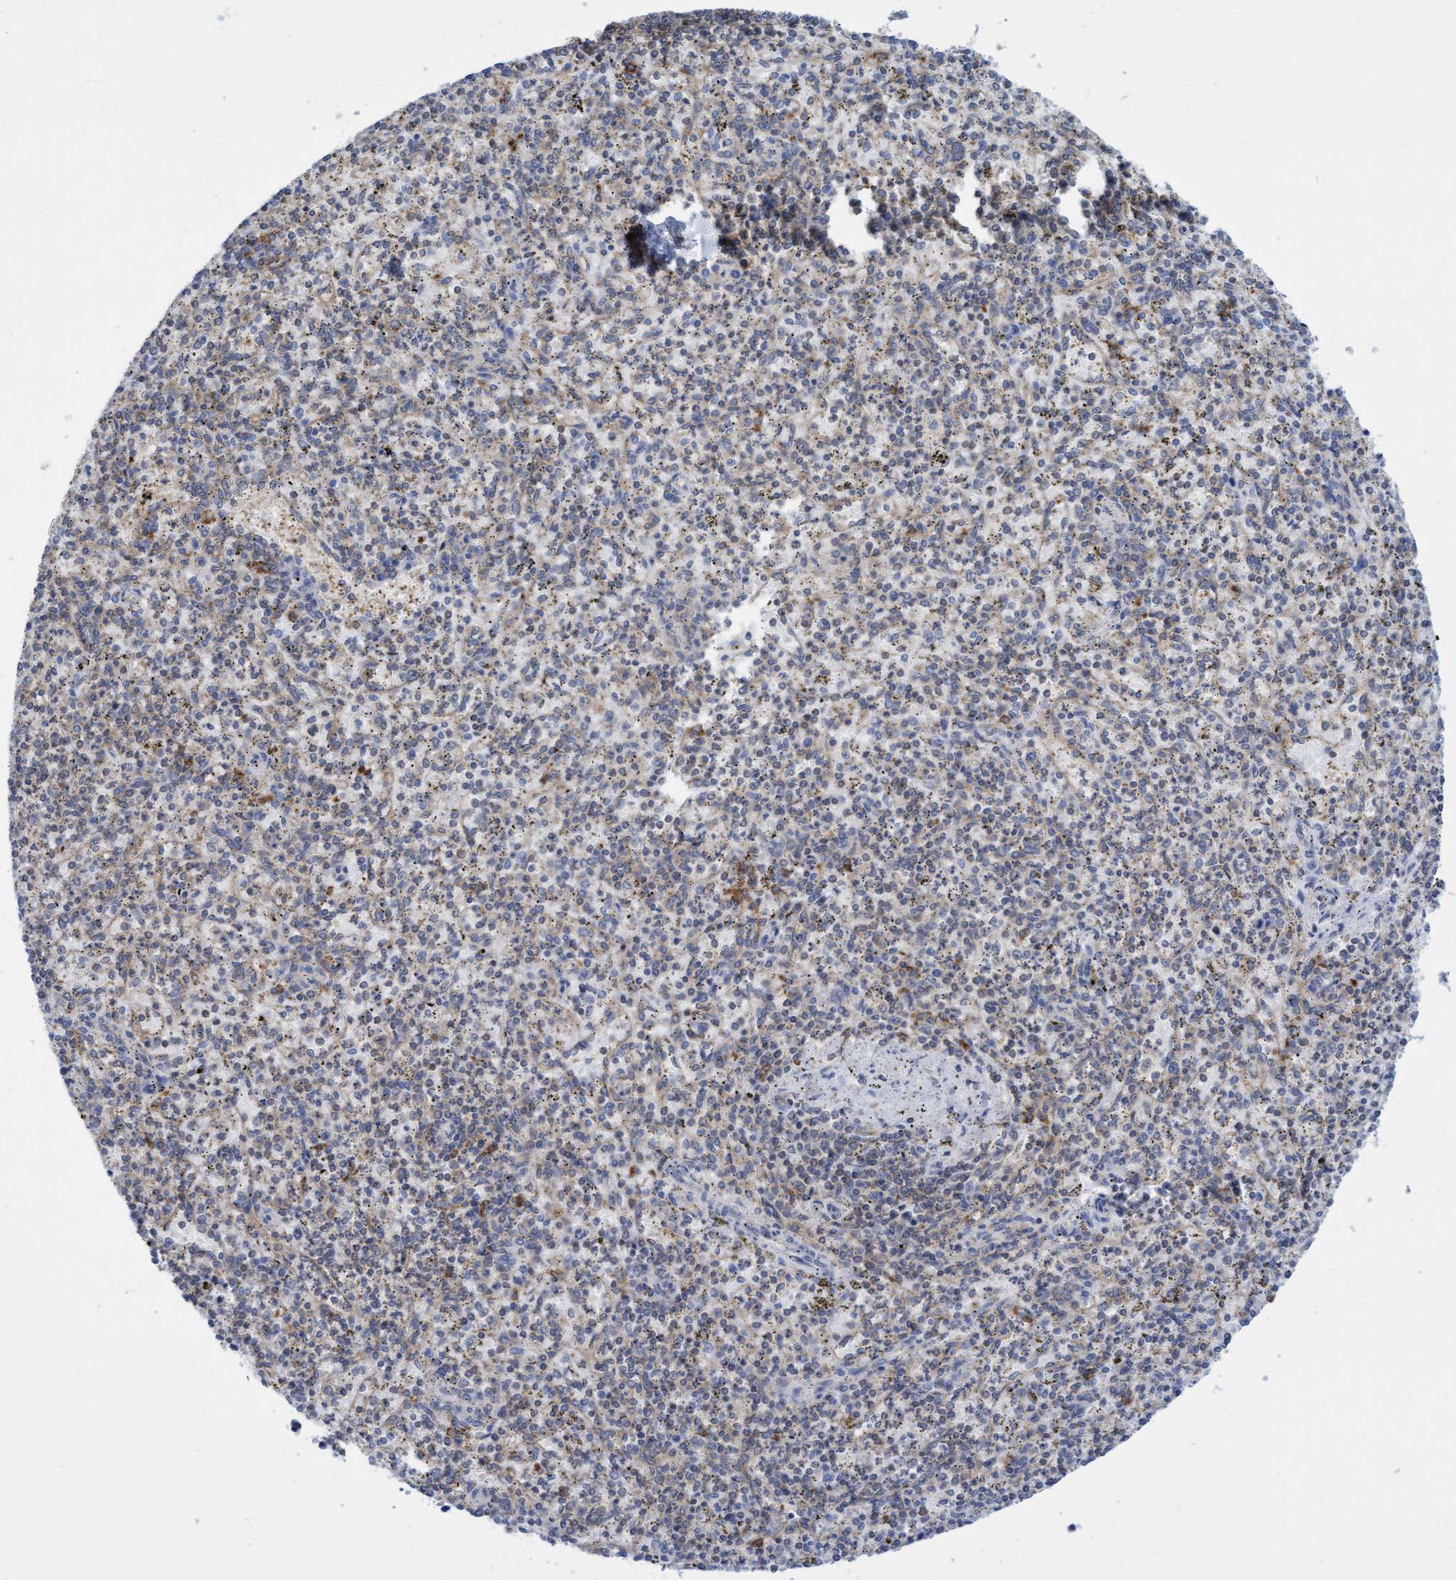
{"staining": {"intensity": "moderate", "quantity": "<25%", "location": "cytoplasmic/membranous"}, "tissue": "spleen", "cell_type": "Cells in red pulp", "image_type": "normal", "snomed": [{"axis": "morphology", "description": "Normal tissue, NOS"}, {"axis": "topography", "description": "Spleen"}], "caption": "DAB immunohistochemical staining of normal spleen reveals moderate cytoplasmic/membranous protein positivity in about <25% of cells in red pulp.", "gene": "FNBP1", "patient": {"sex": "male", "age": 72}}